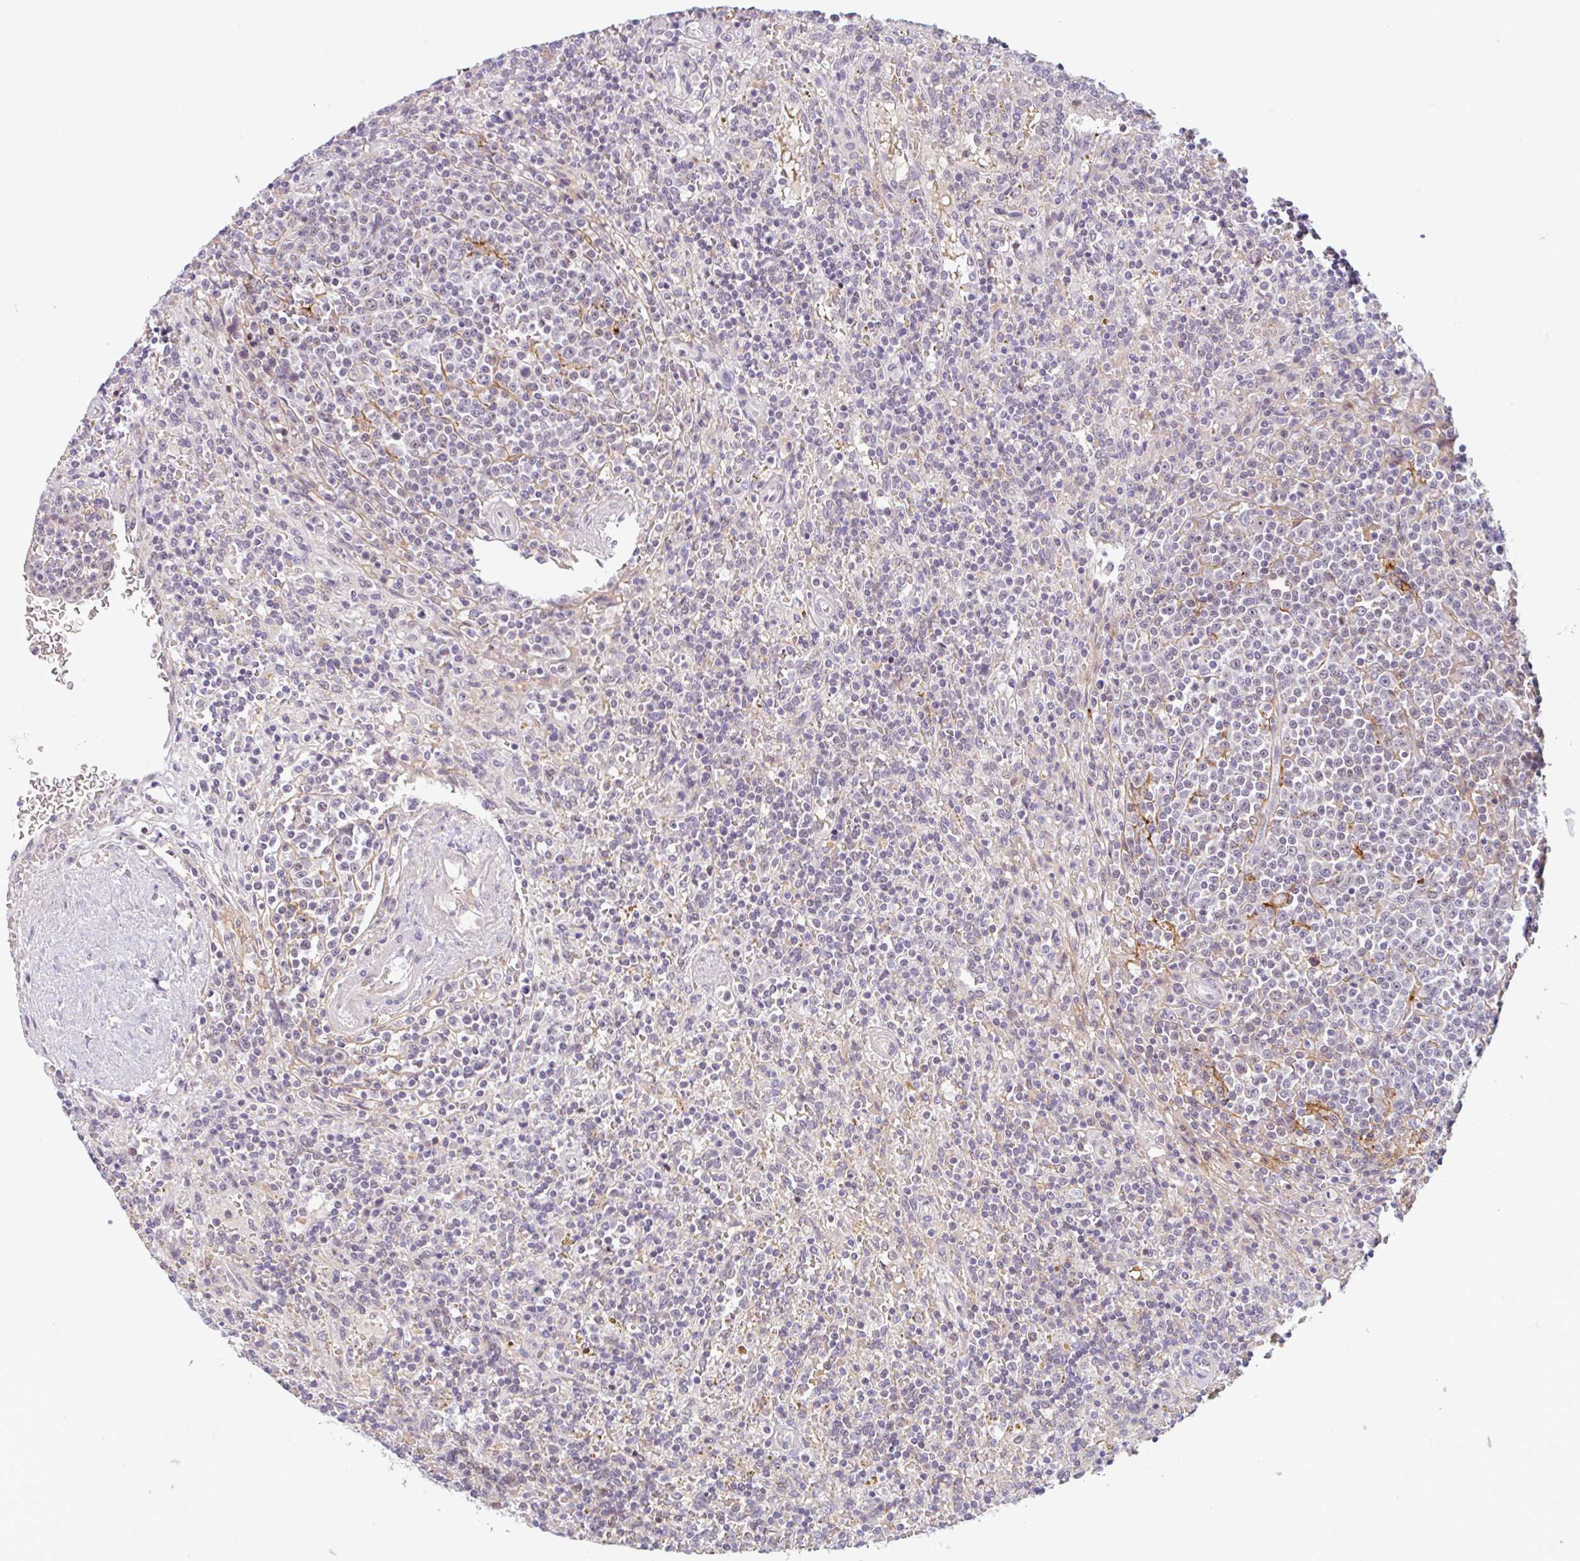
{"staining": {"intensity": "negative", "quantity": "none", "location": "none"}, "tissue": "lymphoma", "cell_type": "Tumor cells", "image_type": "cancer", "snomed": [{"axis": "morphology", "description": "Malignant lymphoma, non-Hodgkin's type, Low grade"}, {"axis": "topography", "description": "Spleen"}], "caption": "Tumor cells are negative for protein expression in human lymphoma.", "gene": "TMEM119", "patient": {"sex": "male", "age": 67}}